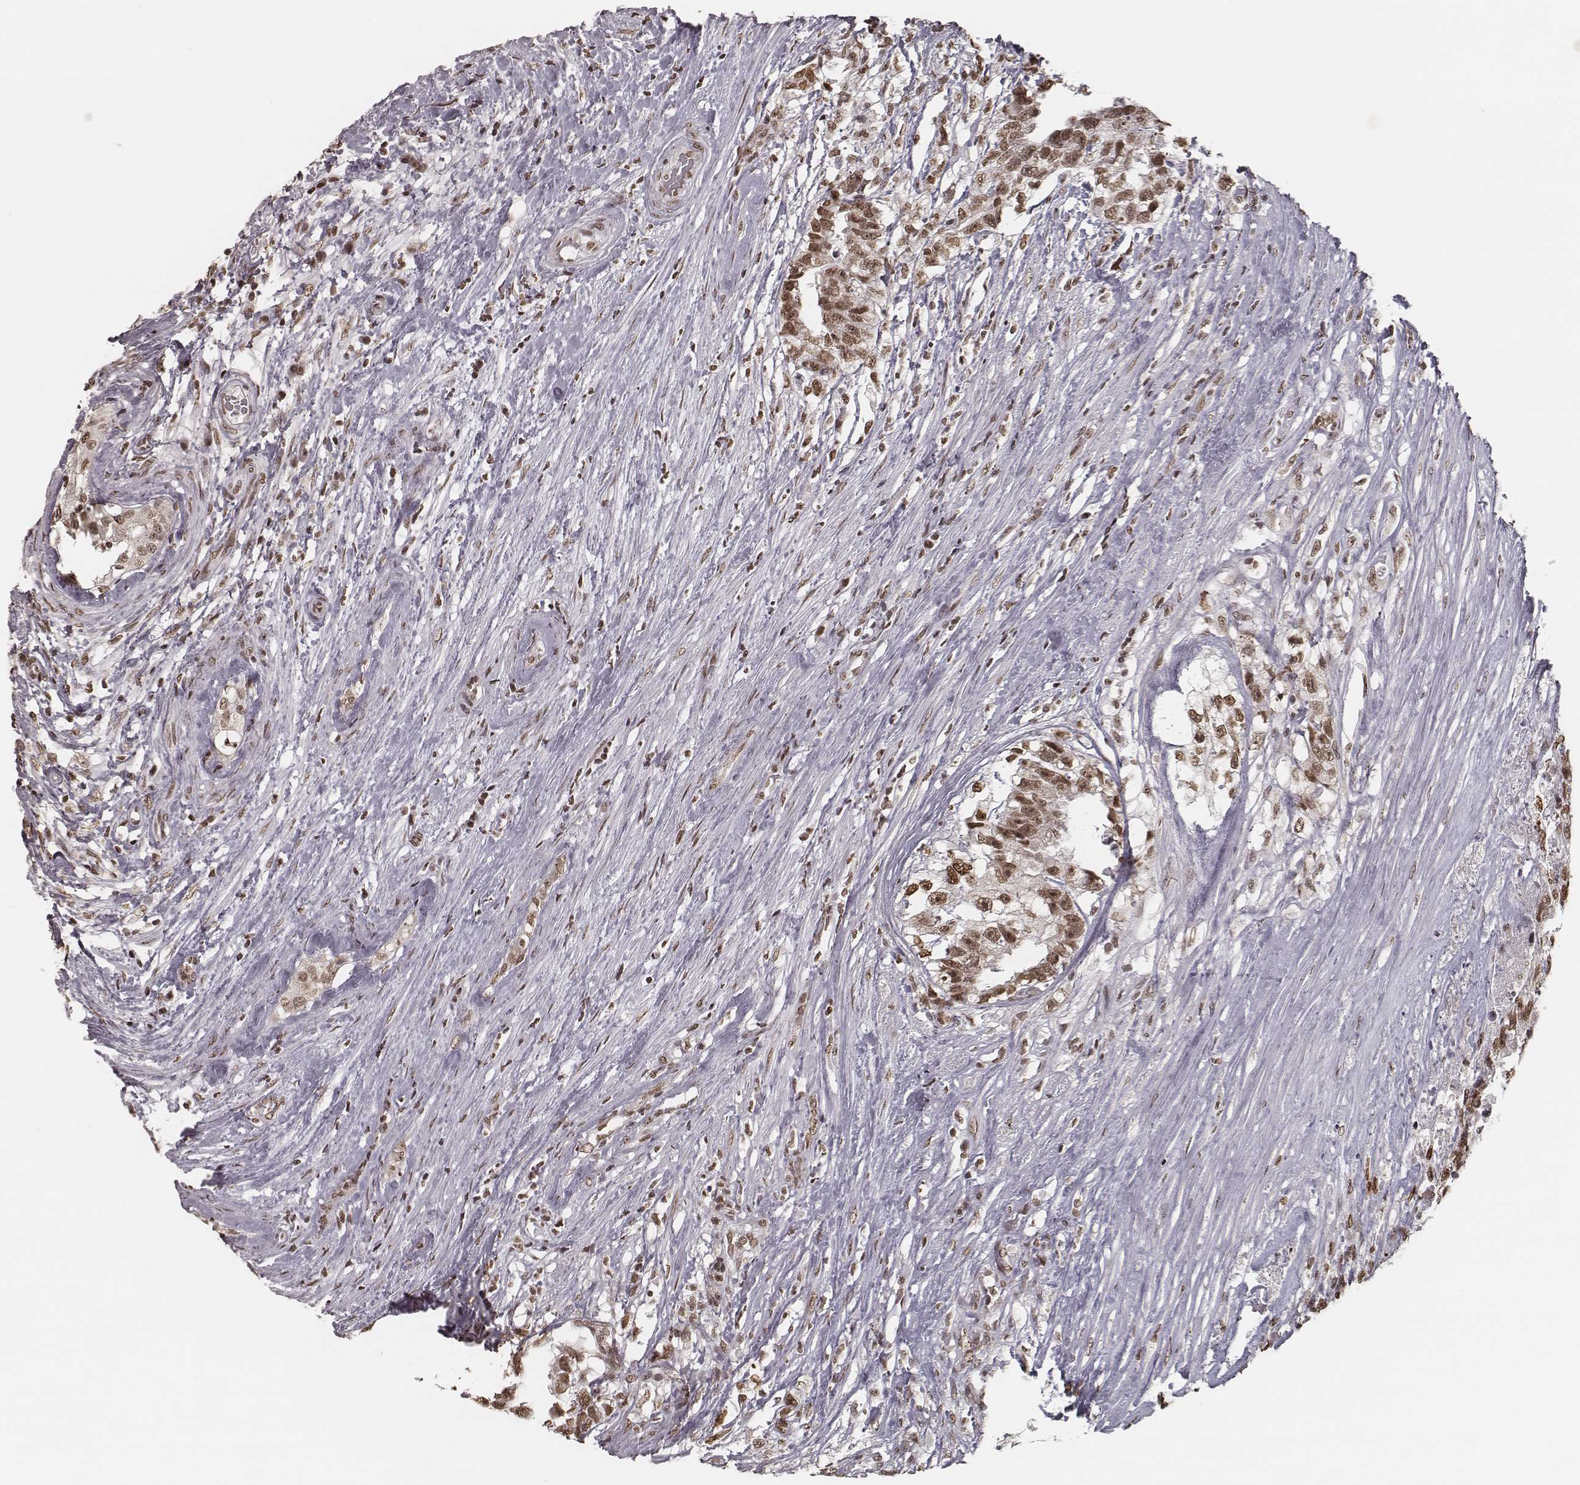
{"staining": {"intensity": "moderate", "quantity": ">75%", "location": "nuclear"}, "tissue": "testis cancer", "cell_type": "Tumor cells", "image_type": "cancer", "snomed": [{"axis": "morphology", "description": "Seminoma, NOS"}, {"axis": "morphology", "description": "Carcinoma, Embryonal, NOS"}, {"axis": "topography", "description": "Testis"}], "caption": "Immunohistochemical staining of human testis cancer demonstrates medium levels of moderate nuclear protein expression in about >75% of tumor cells.", "gene": "HMGA2", "patient": {"sex": "male", "age": 41}}